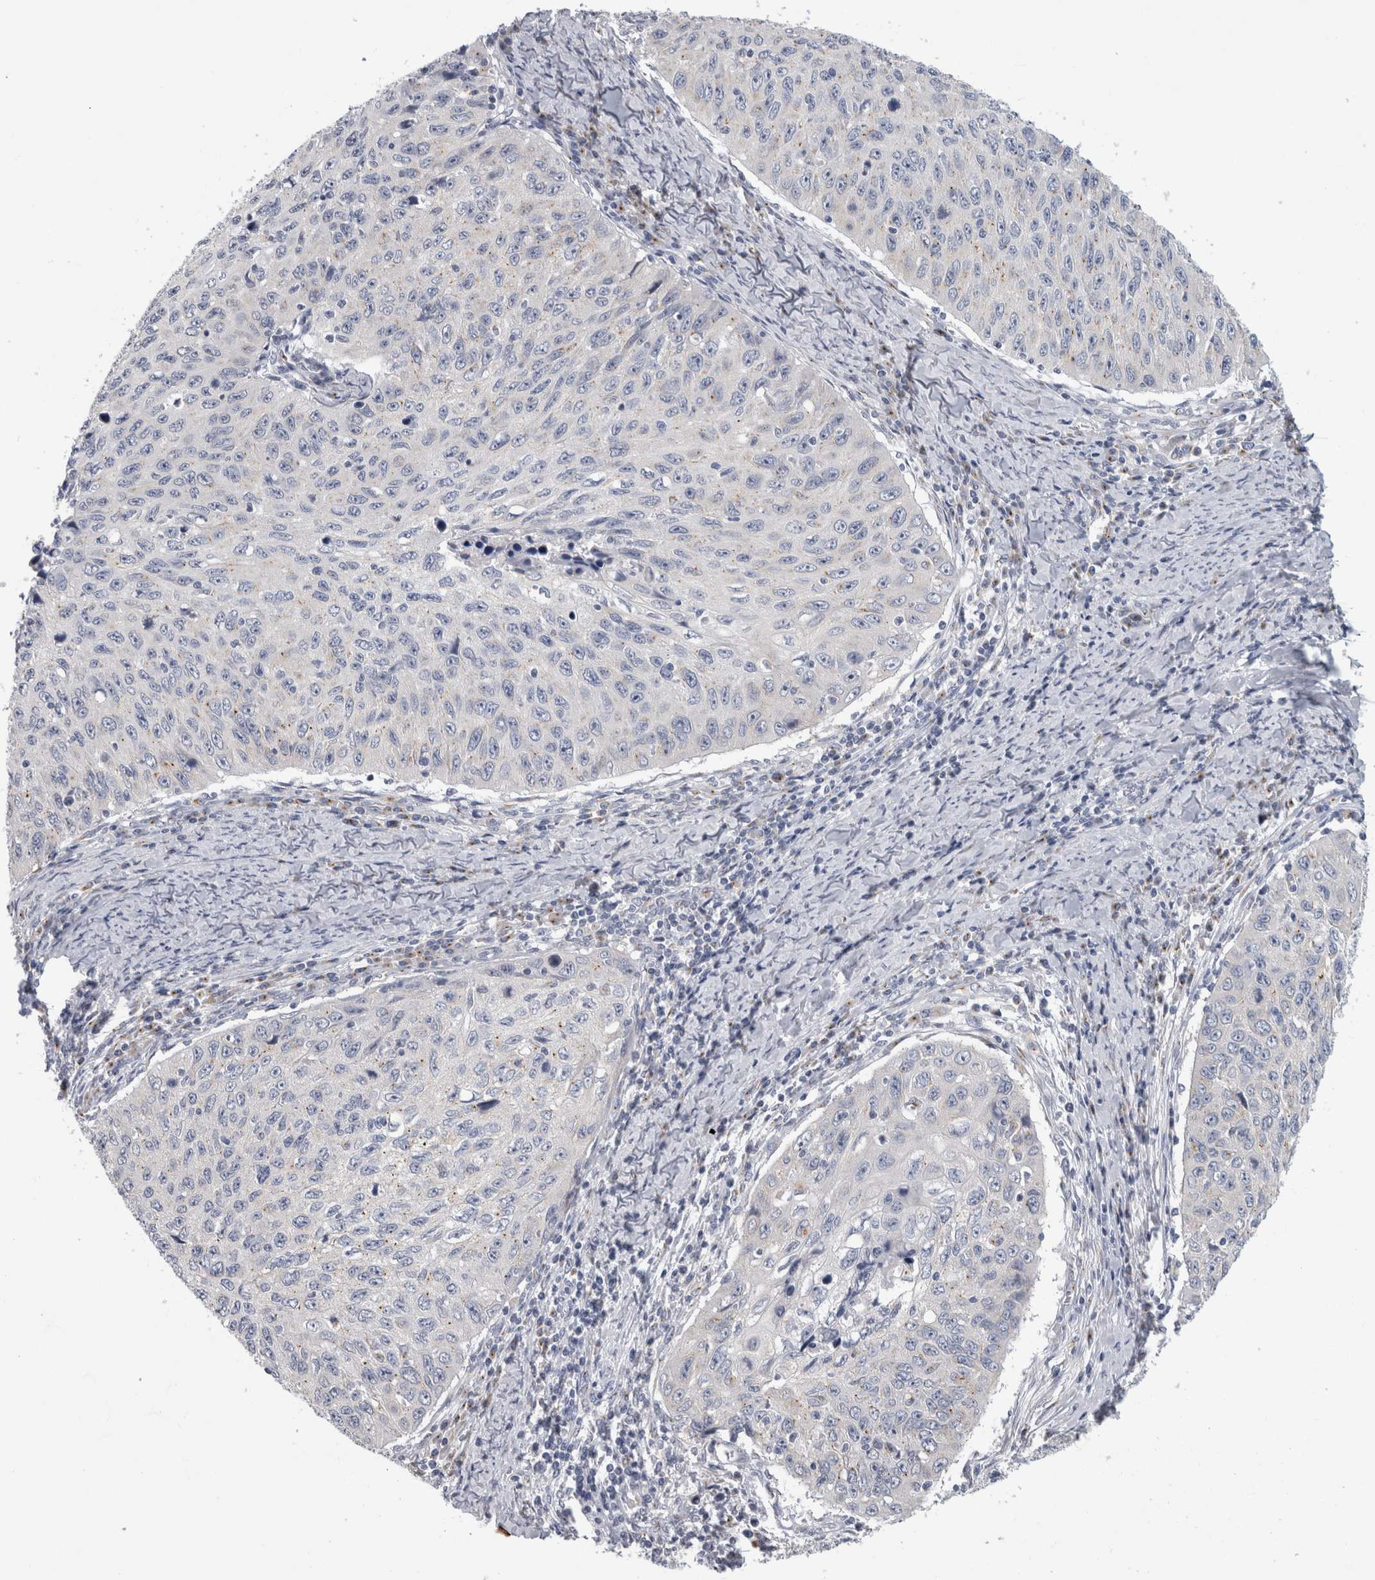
{"staining": {"intensity": "negative", "quantity": "none", "location": "none"}, "tissue": "cervical cancer", "cell_type": "Tumor cells", "image_type": "cancer", "snomed": [{"axis": "morphology", "description": "Squamous cell carcinoma, NOS"}, {"axis": "topography", "description": "Cervix"}], "caption": "IHC image of neoplastic tissue: cervical squamous cell carcinoma stained with DAB reveals no significant protein positivity in tumor cells.", "gene": "AKAP9", "patient": {"sex": "female", "age": 53}}